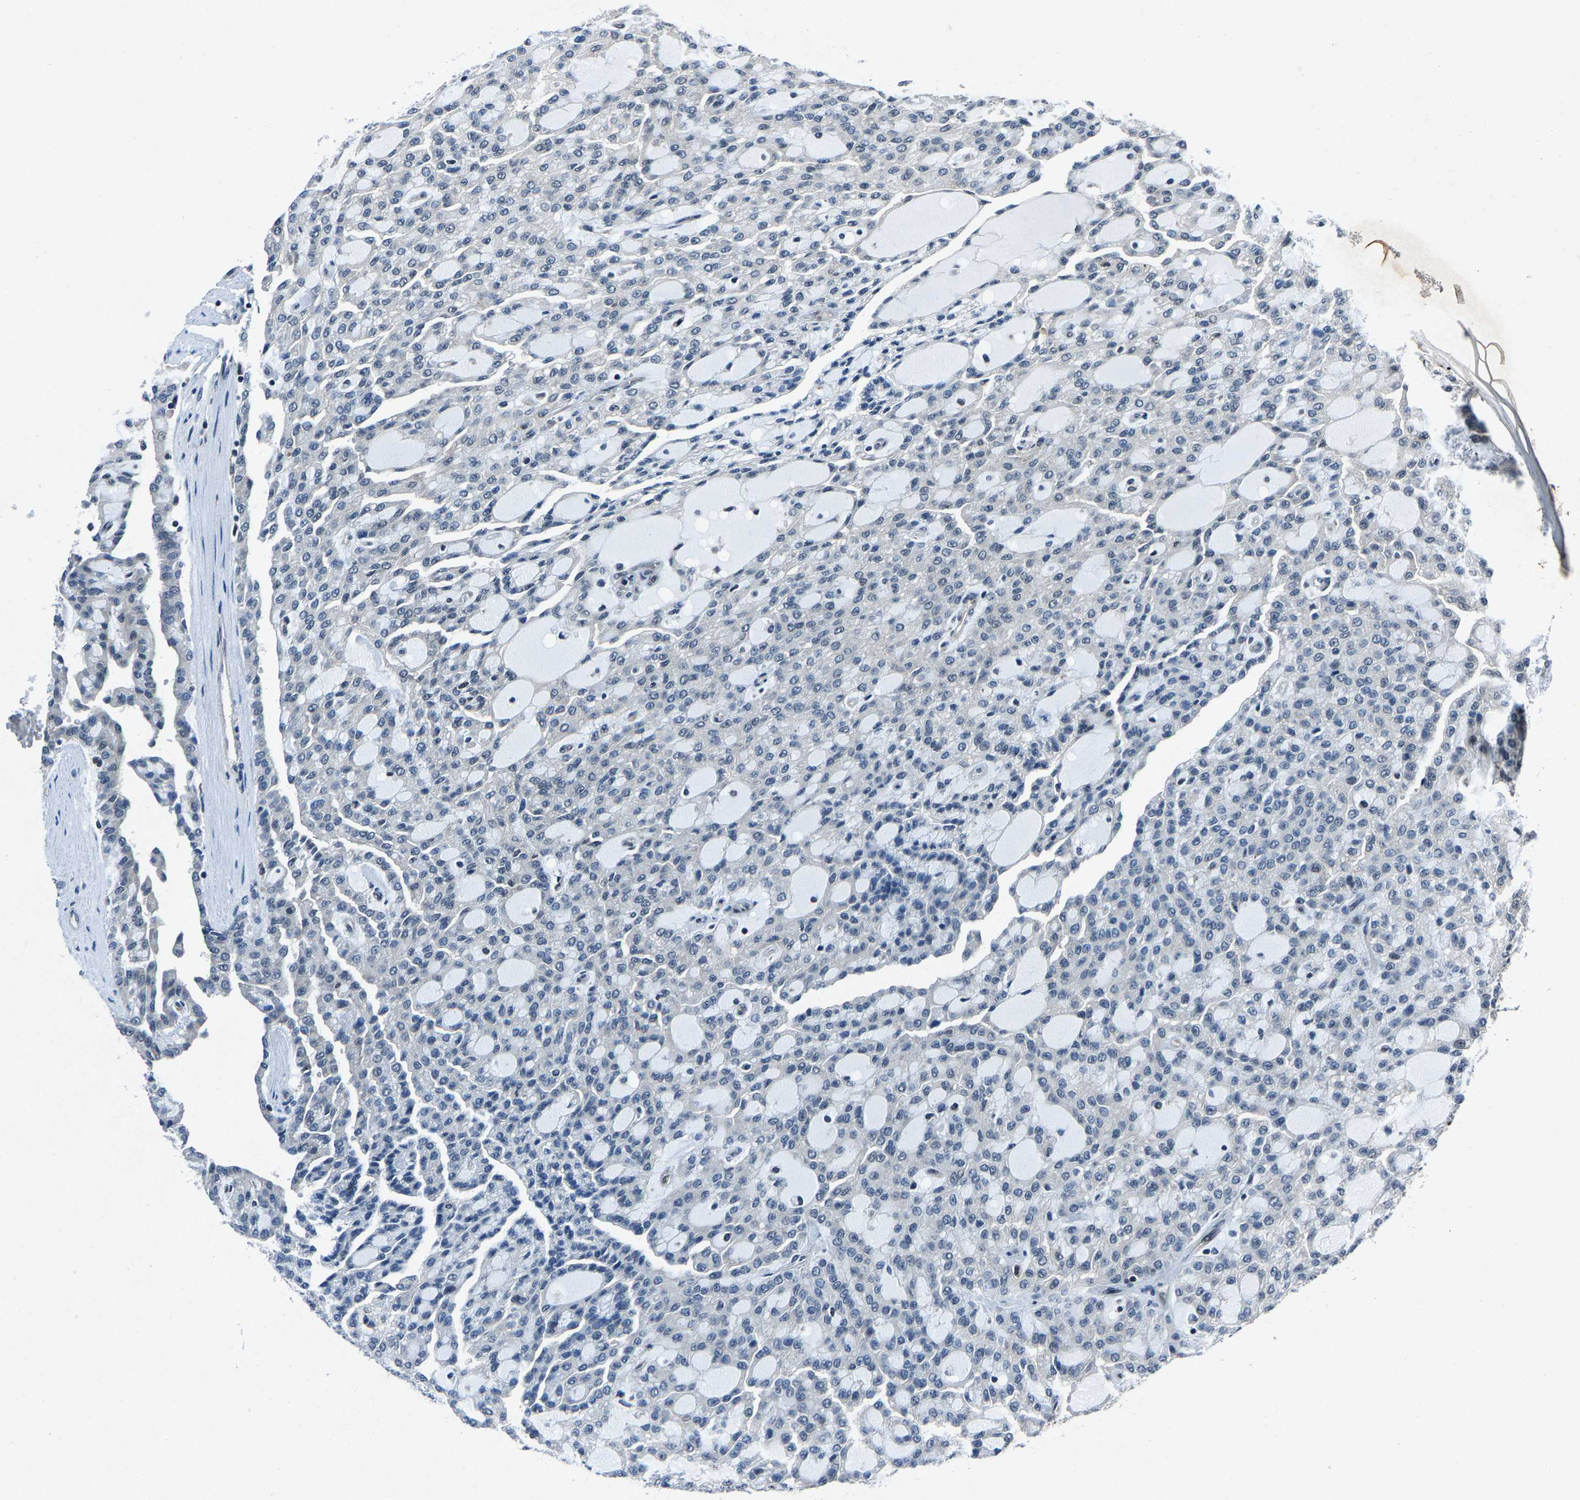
{"staining": {"intensity": "negative", "quantity": "none", "location": "none"}, "tissue": "renal cancer", "cell_type": "Tumor cells", "image_type": "cancer", "snomed": [{"axis": "morphology", "description": "Adenocarcinoma, NOS"}, {"axis": "topography", "description": "Kidney"}], "caption": "DAB (3,3'-diaminobenzidine) immunohistochemical staining of human renal adenocarcinoma displays no significant positivity in tumor cells. (DAB IHC visualized using brightfield microscopy, high magnification).", "gene": "ATXN3", "patient": {"sex": "male", "age": 63}}